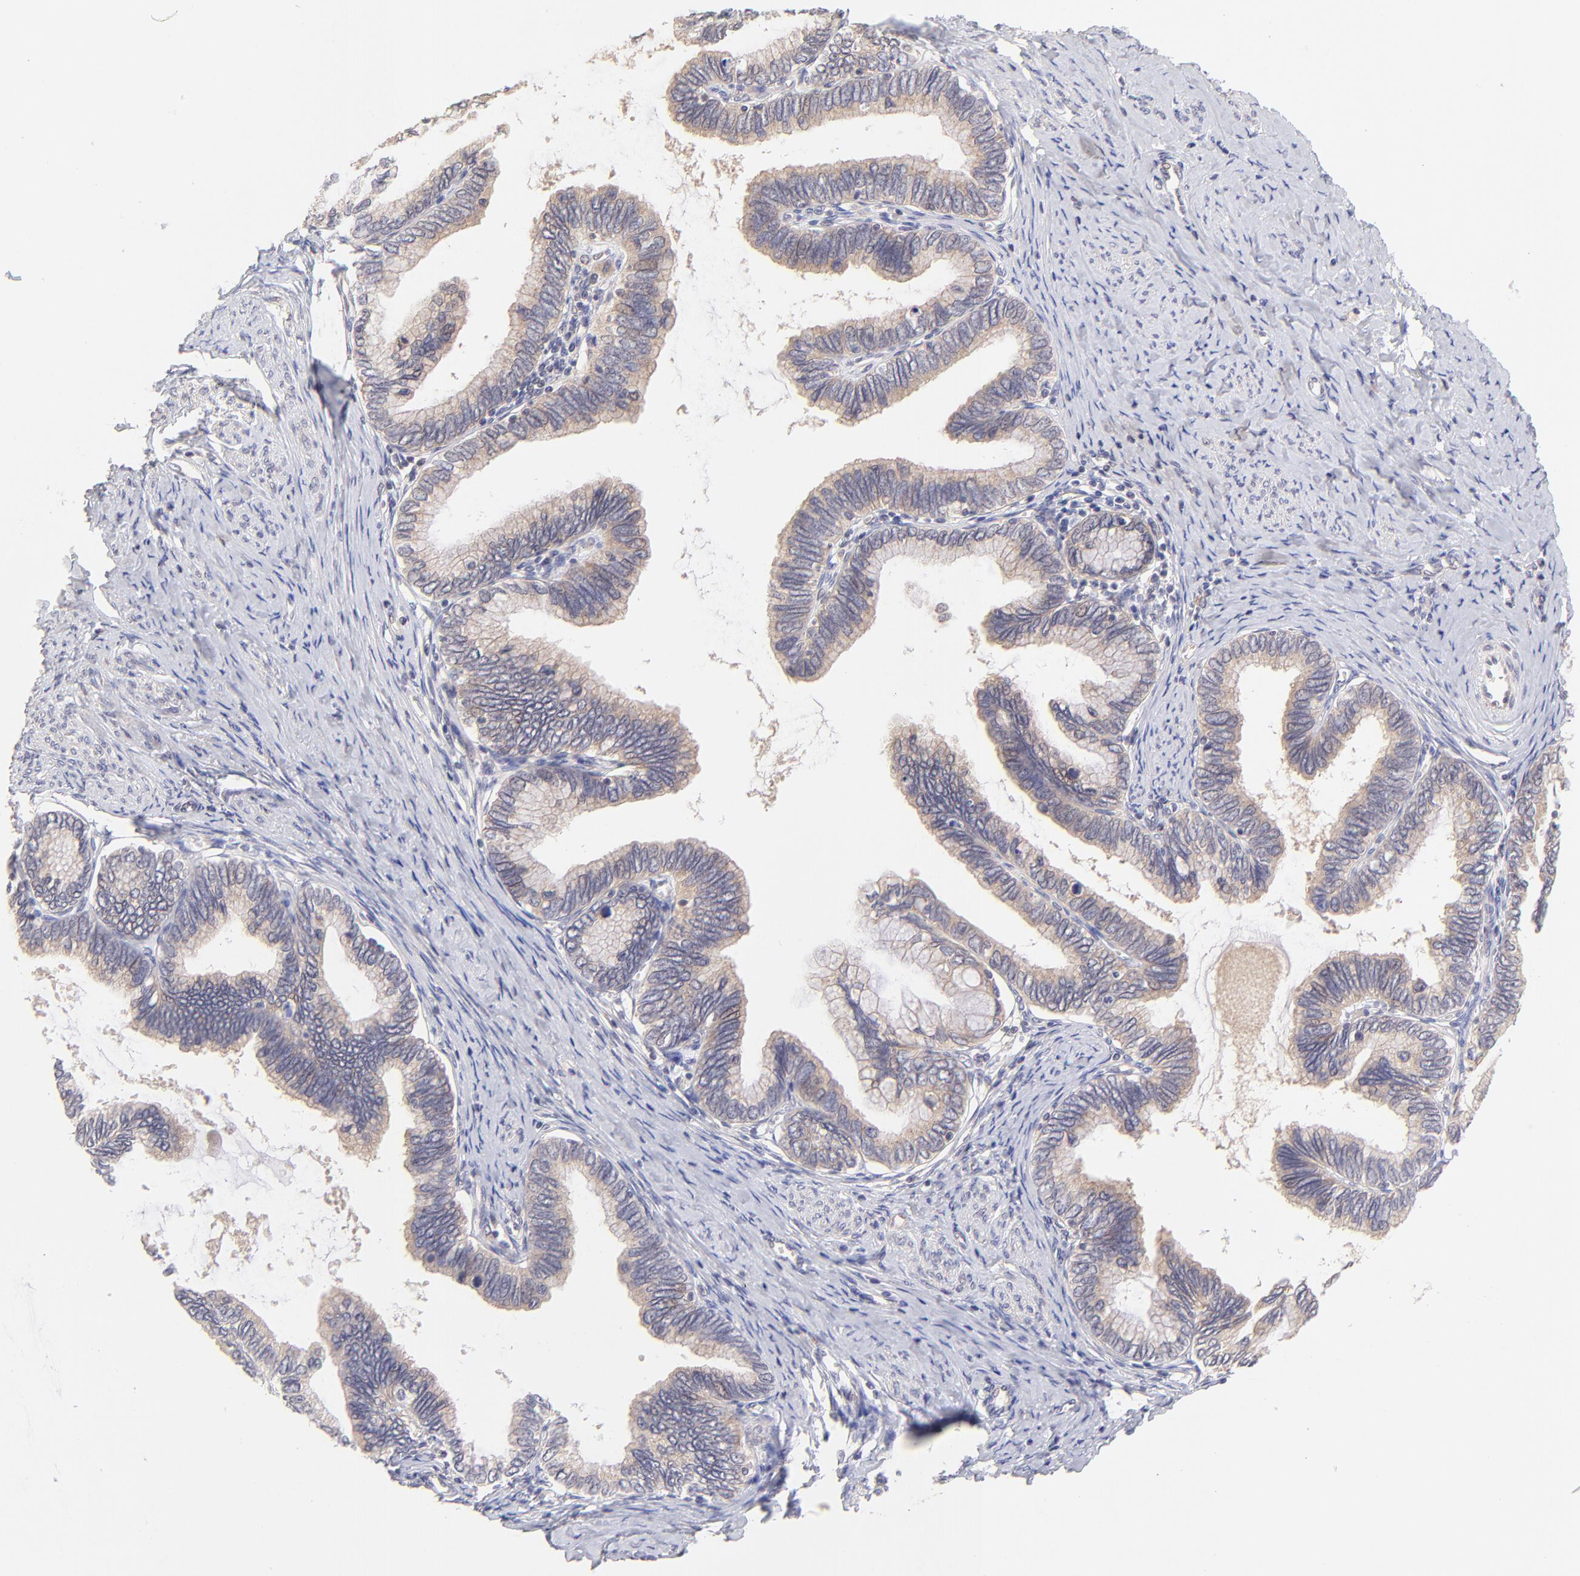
{"staining": {"intensity": "weak", "quantity": ">75%", "location": "cytoplasmic/membranous"}, "tissue": "cervical cancer", "cell_type": "Tumor cells", "image_type": "cancer", "snomed": [{"axis": "morphology", "description": "Adenocarcinoma, NOS"}, {"axis": "topography", "description": "Cervix"}], "caption": "This photomicrograph displays immunohistochemistry (IHC) staining of adenocarcinoma (cervical), with low weak cytoplasmic/membranous positivity in approximately >75% of tumor cells.", "gene": "TNRC6B", "patient": {"sex": "female", "age": 49}}